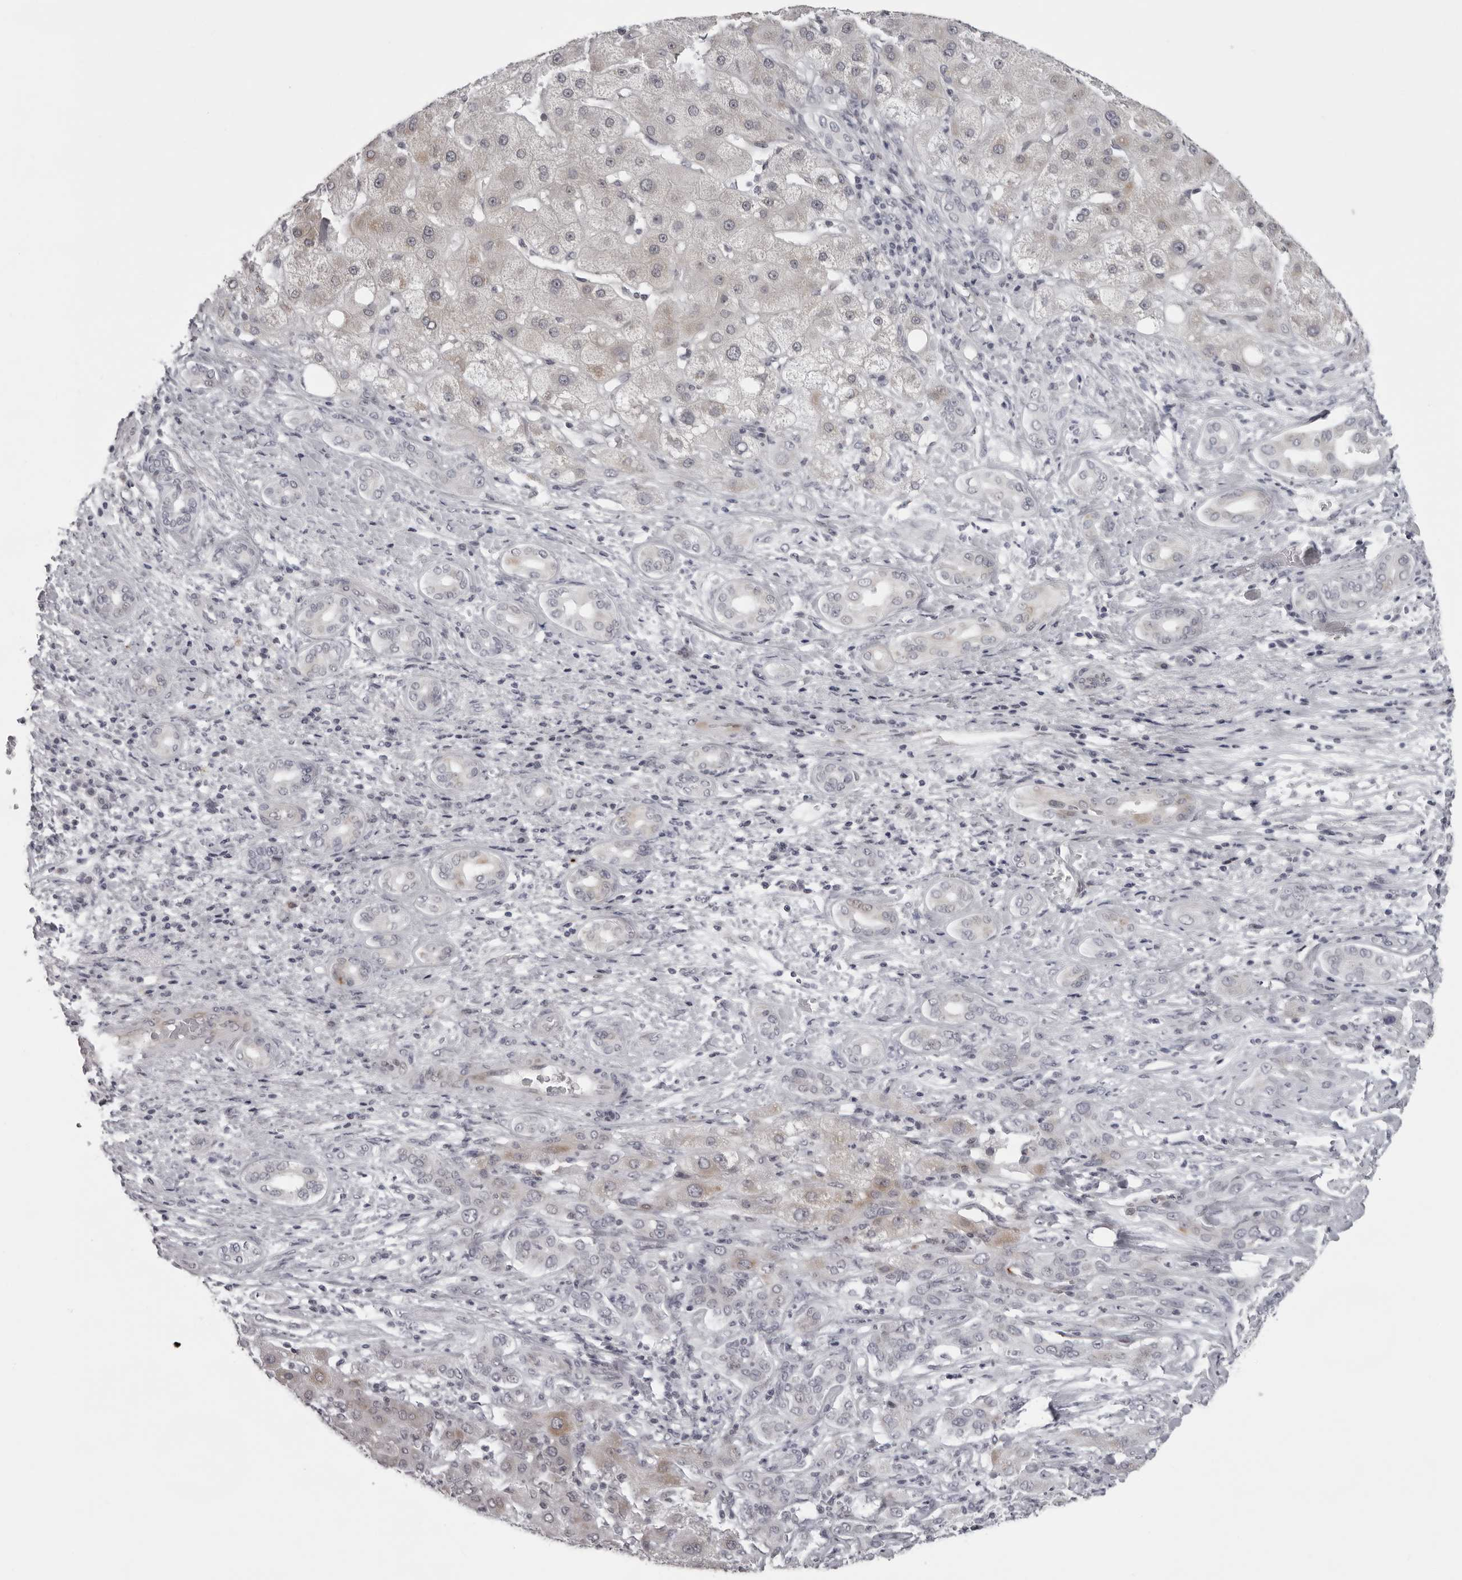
{"staining": {"intensity": "weak", "quantity": ">75%", "location": "cytoplasmic/membranous"}, "tissue": "liver cancer", "cell_type": "Tumor cells", "image_type": "cancer", "snomed": [{"axis": "morphology", "description": "Carcinoma, Hepatocellular, NOS"}, {"axis": "topography", "description": "Liver"}], "caption": "Liver cancer tissue exhibits weak cytoplasmic/membranous positivity in about >75% of tumor cells The staining is performed using DAB (3,3'-diaminobenzidine) brown chromogen to label protein expression. The nuclei are counter-stained blue using hematoxylin.", "gene": "NUDT18", "patient": {"sex": "male", "age": 65}}